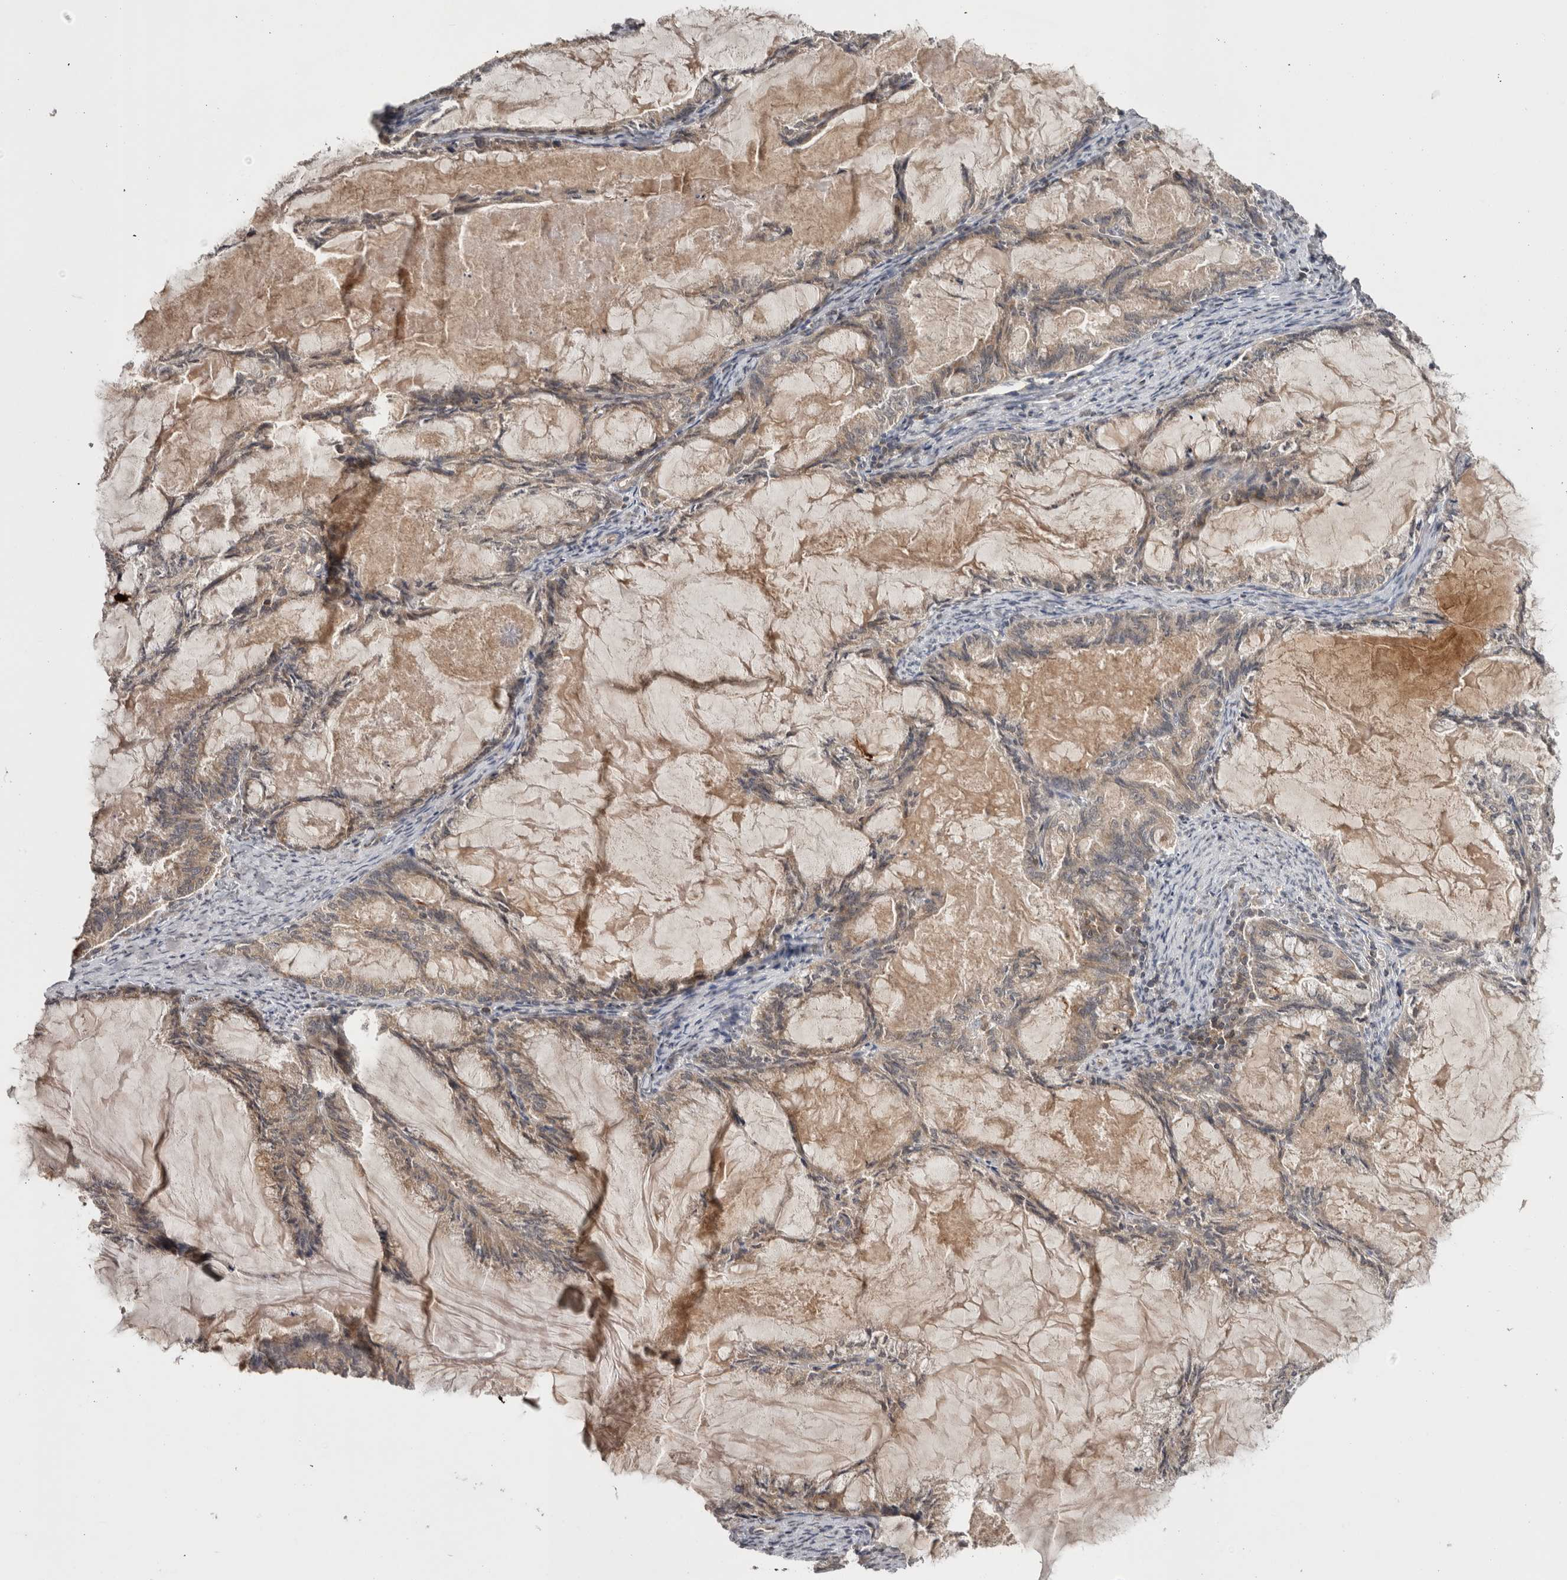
{"staining": {"intensity": "weak", "quantity": ">75%", "location": "cytoplasmic/membranous"}, "tissue": "endometrial cancer", "cell_type": "Tumor cells", "image_type": "cancer", "snomed": [{"axis": "morphology", "description": "Adenocarcinoma, NOS"}, {"axis": "topography", "description": "Endometrium"}], "caption": "IHC image of human endometrial cancer (adenocarcinoma) stained for a protein (brown), which shows low levels of weak cytoplasmic/membranous staining in approximately >75% of tumor cells.", "gene": "HMOX2", "patient": {"sex": "female", "age": 86}}